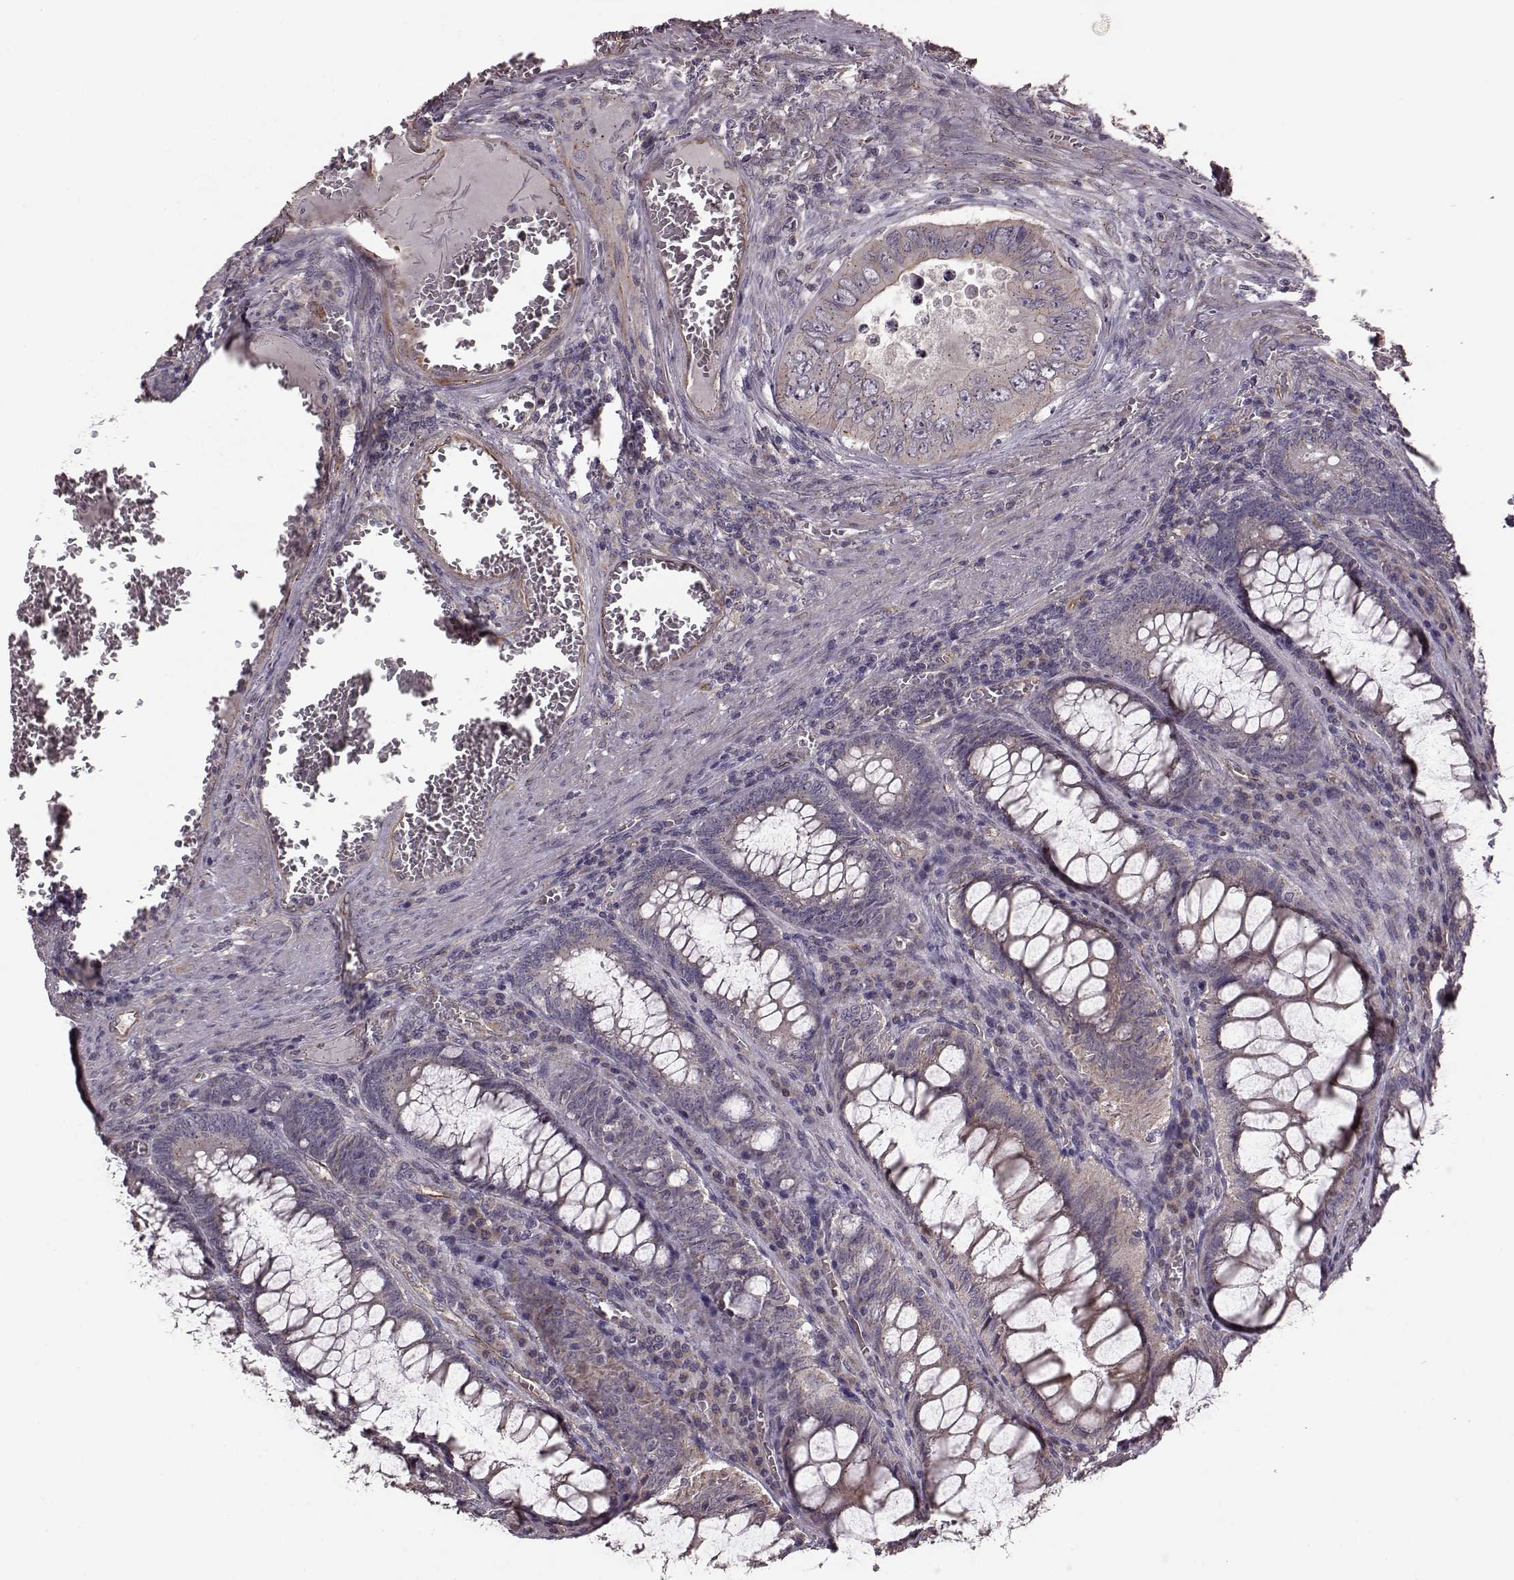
{"staining": {"intensity": "negative", "quantity": "none", "location": "none"}, "tissue": "colorectal cancer", "cell_type": "Tumor cells", "image_type": "cancer", "snomed": [{"axis": "morphology", "description": "Adenocarcinoma, NOS"}, {"axis": "topography", "description": "Colon"}], "caption": "Immunohistochemistry histopathology image of human colorectal adenocarcinoma stained for a protein (brown), which reveals no staining in tumor cells.", "gene": "NTF3", "patient": {"sex": "female", "age": 84}}